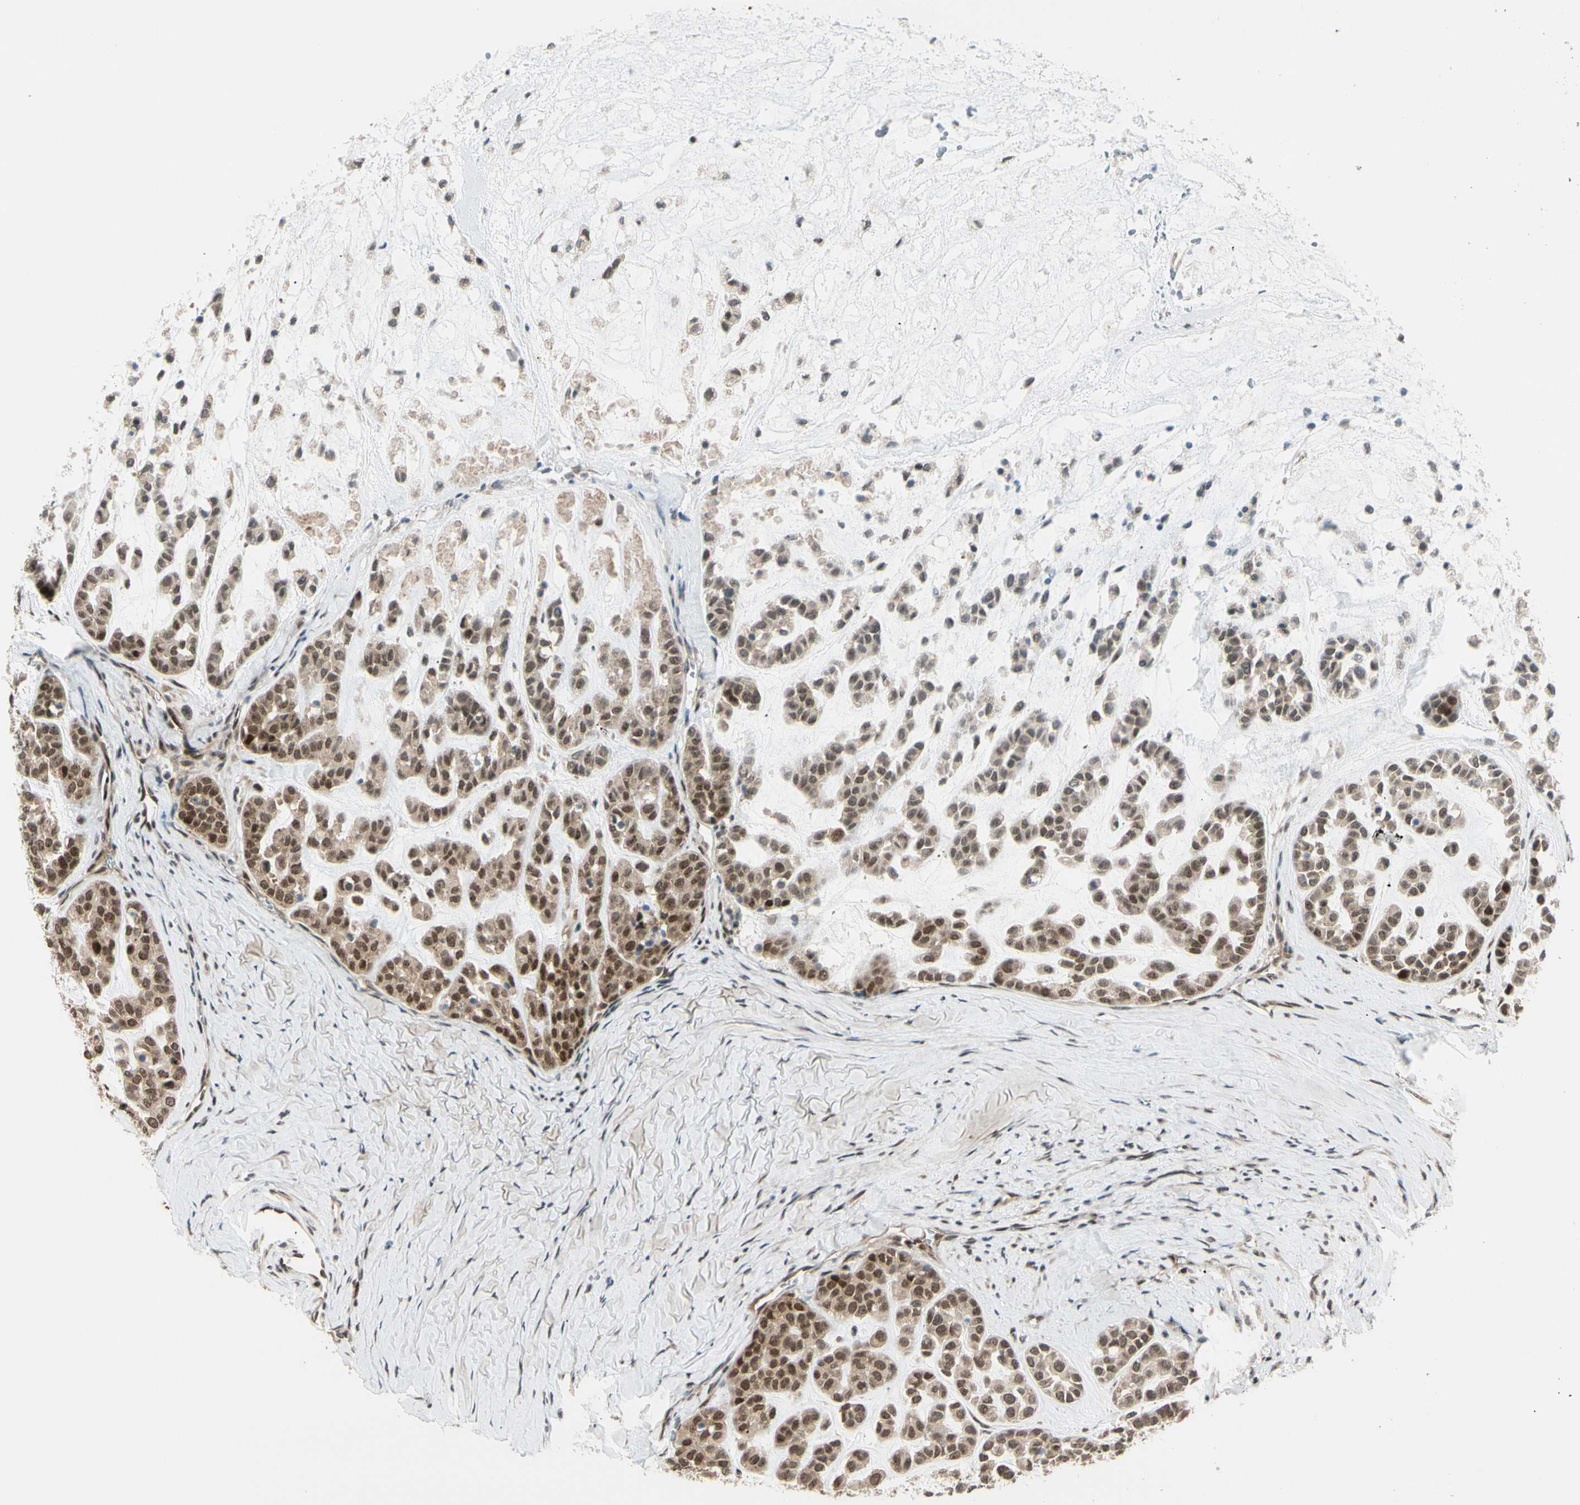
{"staining": {"intensity": "moderate", "quantity": ">75%", "location": "cytoplasmic/membranous,nuclear"}, "tissue": "head and neck cancer", "cell_type": "Tumor cells", "image_type": "cancer", "snomed": [{"axis": "morphology", "description": "Adenocarcinoma, NOS"}, {"axis": "morphology", "description": "Adenoma, NOS"}, {"axis": "topography", "description": "Head-Neck"}], "caption": "Immunohistochemistry (IHC) staining of head and neck adenoma, which exhibits medium levels of moderate cytoplasmic/membranous and nuclear positivity in about >75% of tumor cells indicating moderate cytoplasmic/membranous and nuclear protein positivity. The staining was performed using DAB (brown) for protein detection and nuclei were counterstained in hematoxylin (blue).", "gene": "BRMS1", "patient": {"sex": "female", "age": 55}}